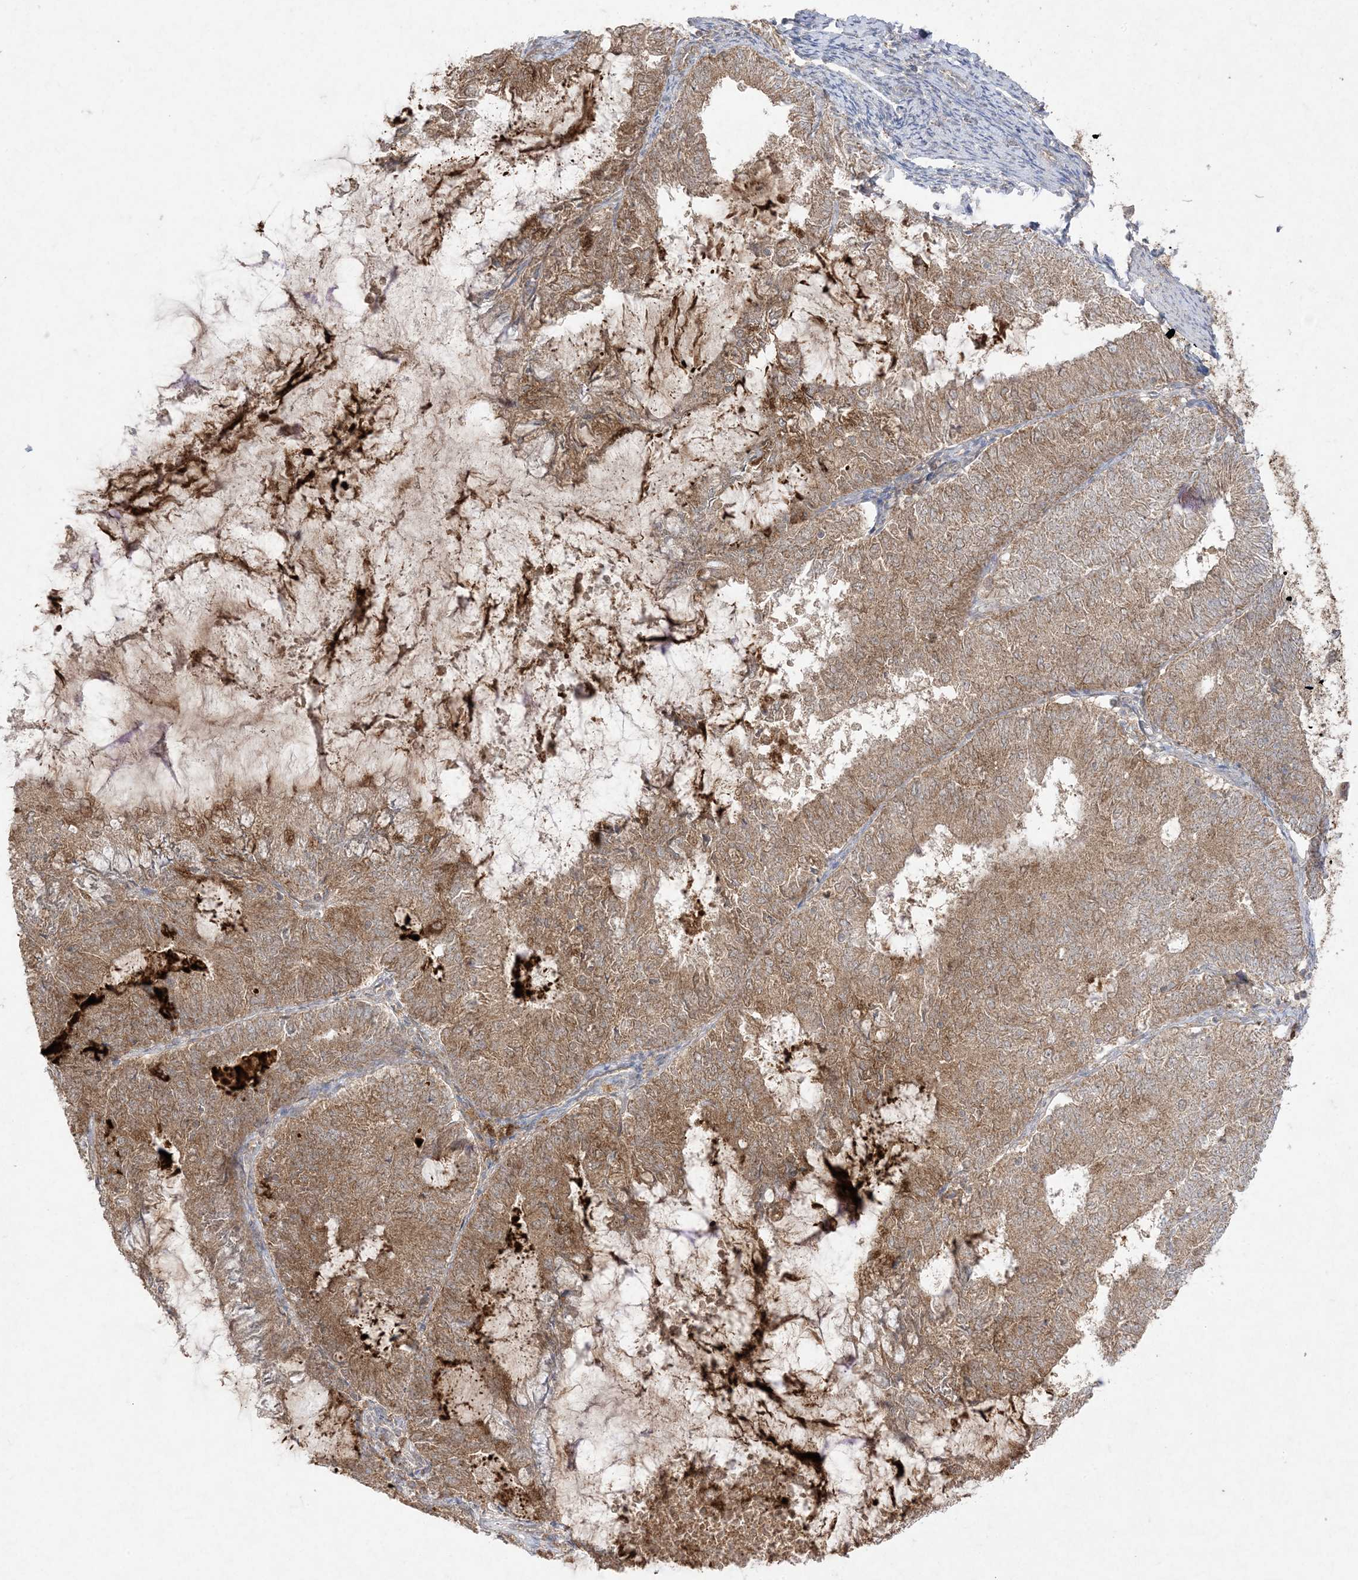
{"staining": {"intensity": "moderate", "quantity": ">75%", "location": "cytoplasmic/membranous"}, "tissue": "endometrial cancer", "cell_type": "Tumor cells", "image_type": "cancer", "snomed": [{"axis": "morphology", "description": "Adenocarcinoma, NOS"}, {"axis": "topography", "description": "Endometrium"}], "caption": "Endometrial adenocarcinoma was stained to show a protein in brown. There is medium levels of moderate cytoplasmic/membranous expression in approximately >75% of tumor cells. (DAB (3,3'-diaminobenzidine) IHC, brown staining for protein, blue staining for nuclei).", "gene": "UBE2C", "patient": {"sex": "female", "age": 57}}